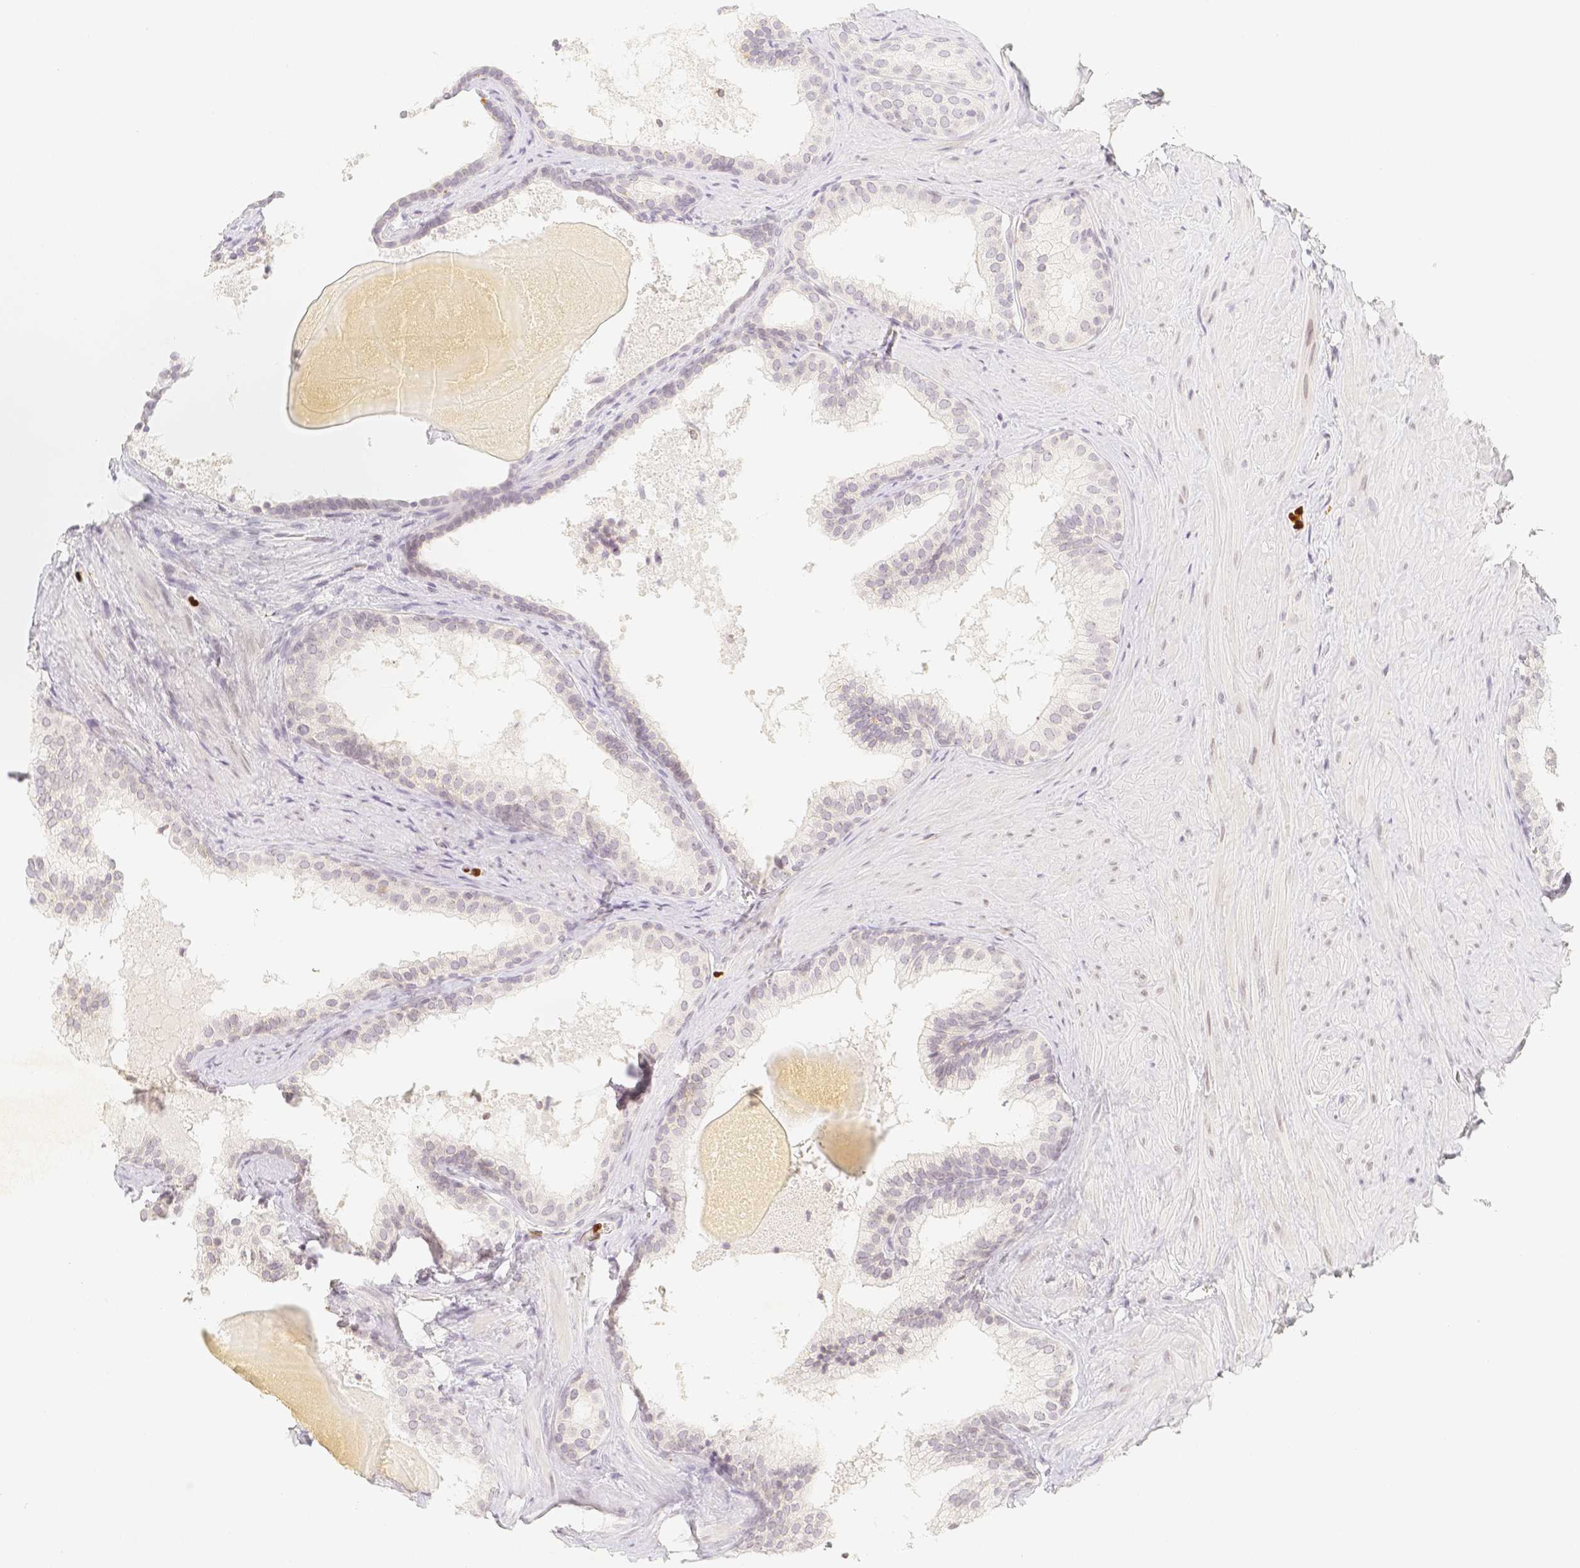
{"staining": {"intensity": "negative", "quantity": "none", "location": "none"}, "tissue": "prostate cancer", "cell_type": "Tumor cells", "image_type": "cancer", "snomed": [{"axis": "morphology", "description": "Adenocarcinoma, Low grade"}, {"axis": "topography", "description": "Prostate"}], "caption": "Tumor cells show no significant protein positivity in prostate cancer.", "gene": "PADI4", "patient": {"sex": "male", "age": 69}}